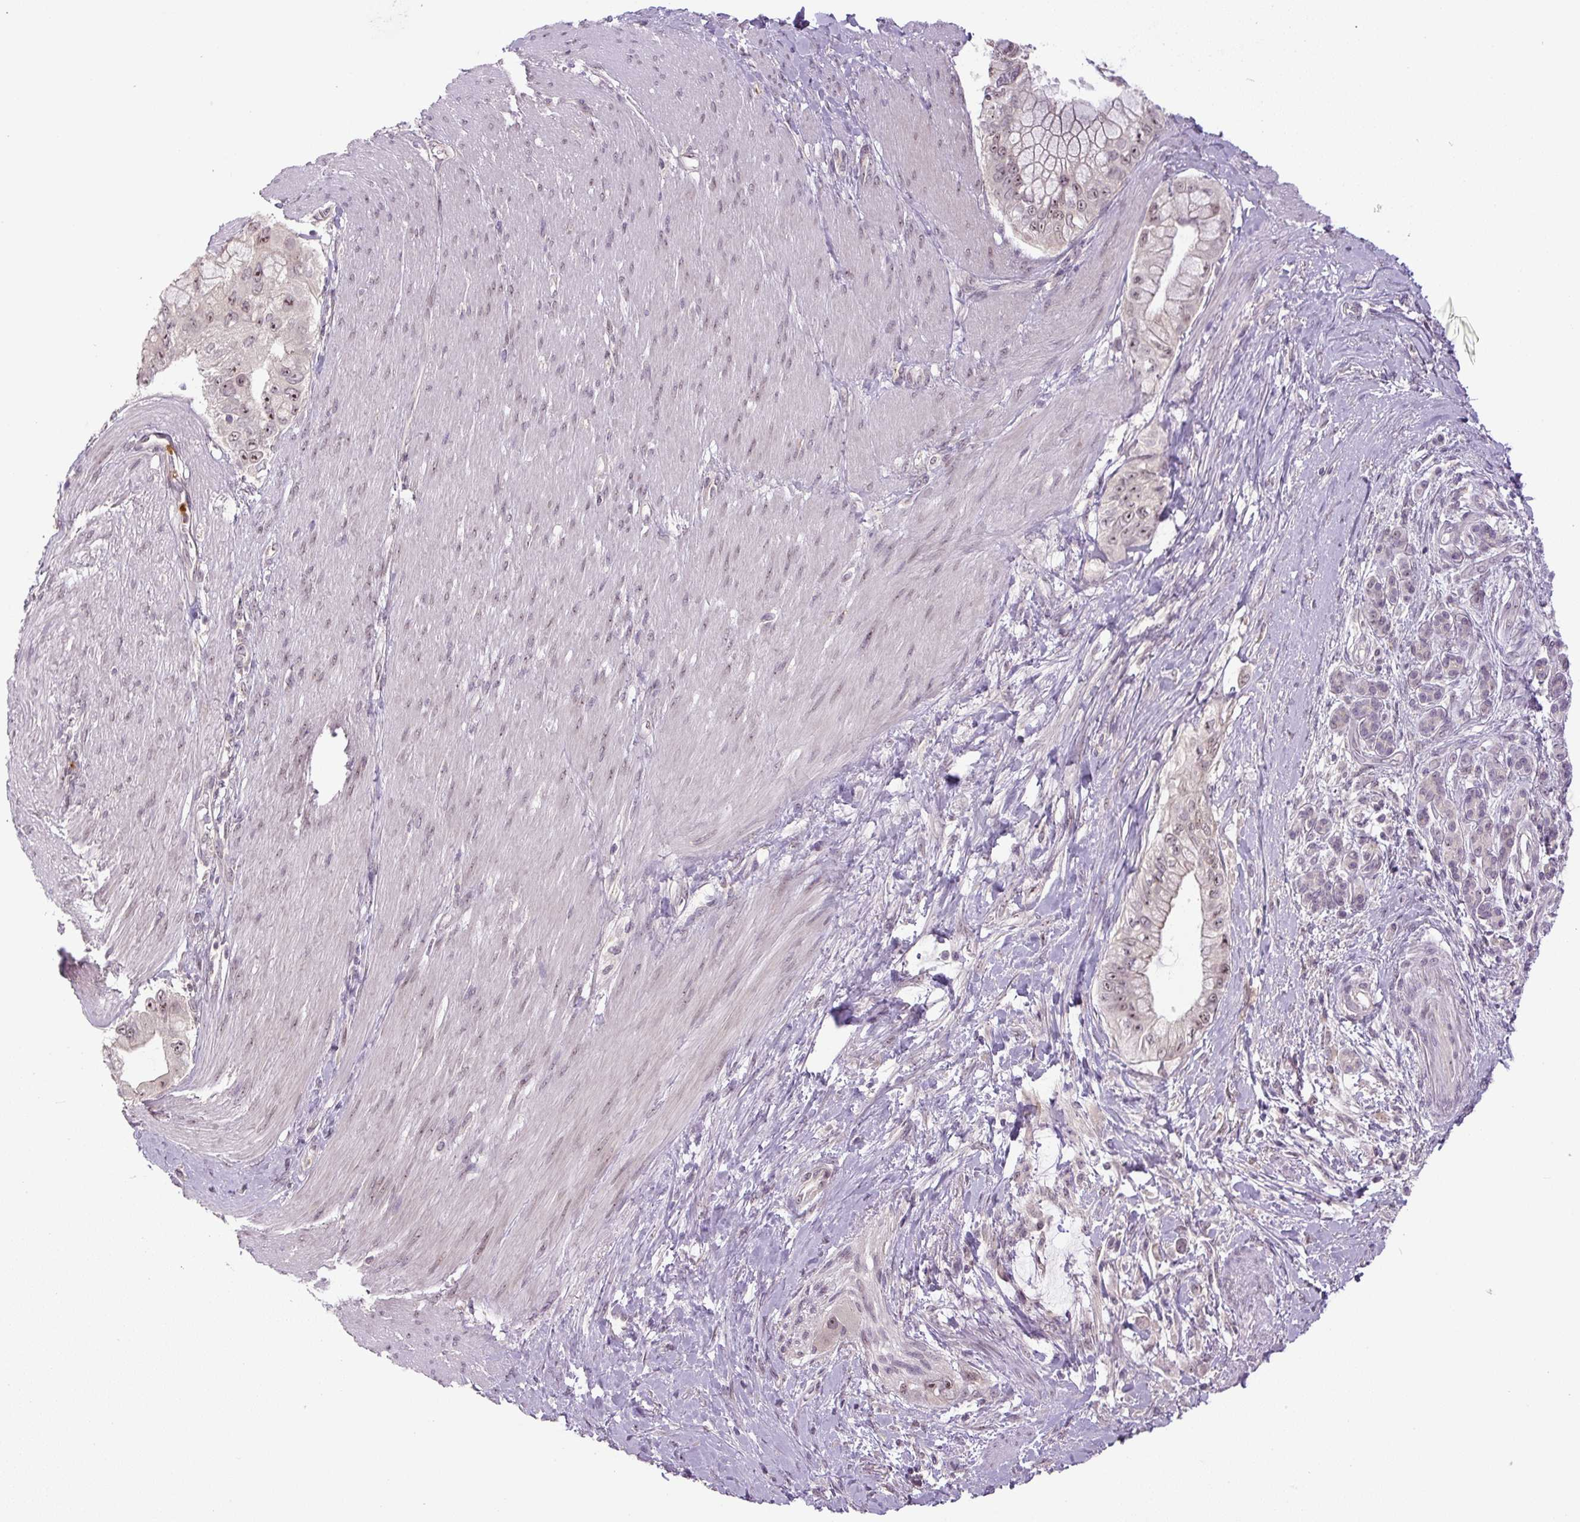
{"staining": {"intensity": "moderate", "quantity": ">75%", "location": "nuclear"}, "tissue": "pancreatic cancer", "cell_type": "Tumor cells", "image_type": "cancer", "snomed": [{"axis": "morphology", "description": "Adenocarcinoma, NOS"}, {"axis": "topography", "description": "Pancreas"}], "caption": "A brown stain shows moderate nuclear positivity of a protein in human pancreatic cancer (adenocarcinoma) tumor cells.", "gene": "SGF29", "patient": {"sex": "male", "age": 48}}